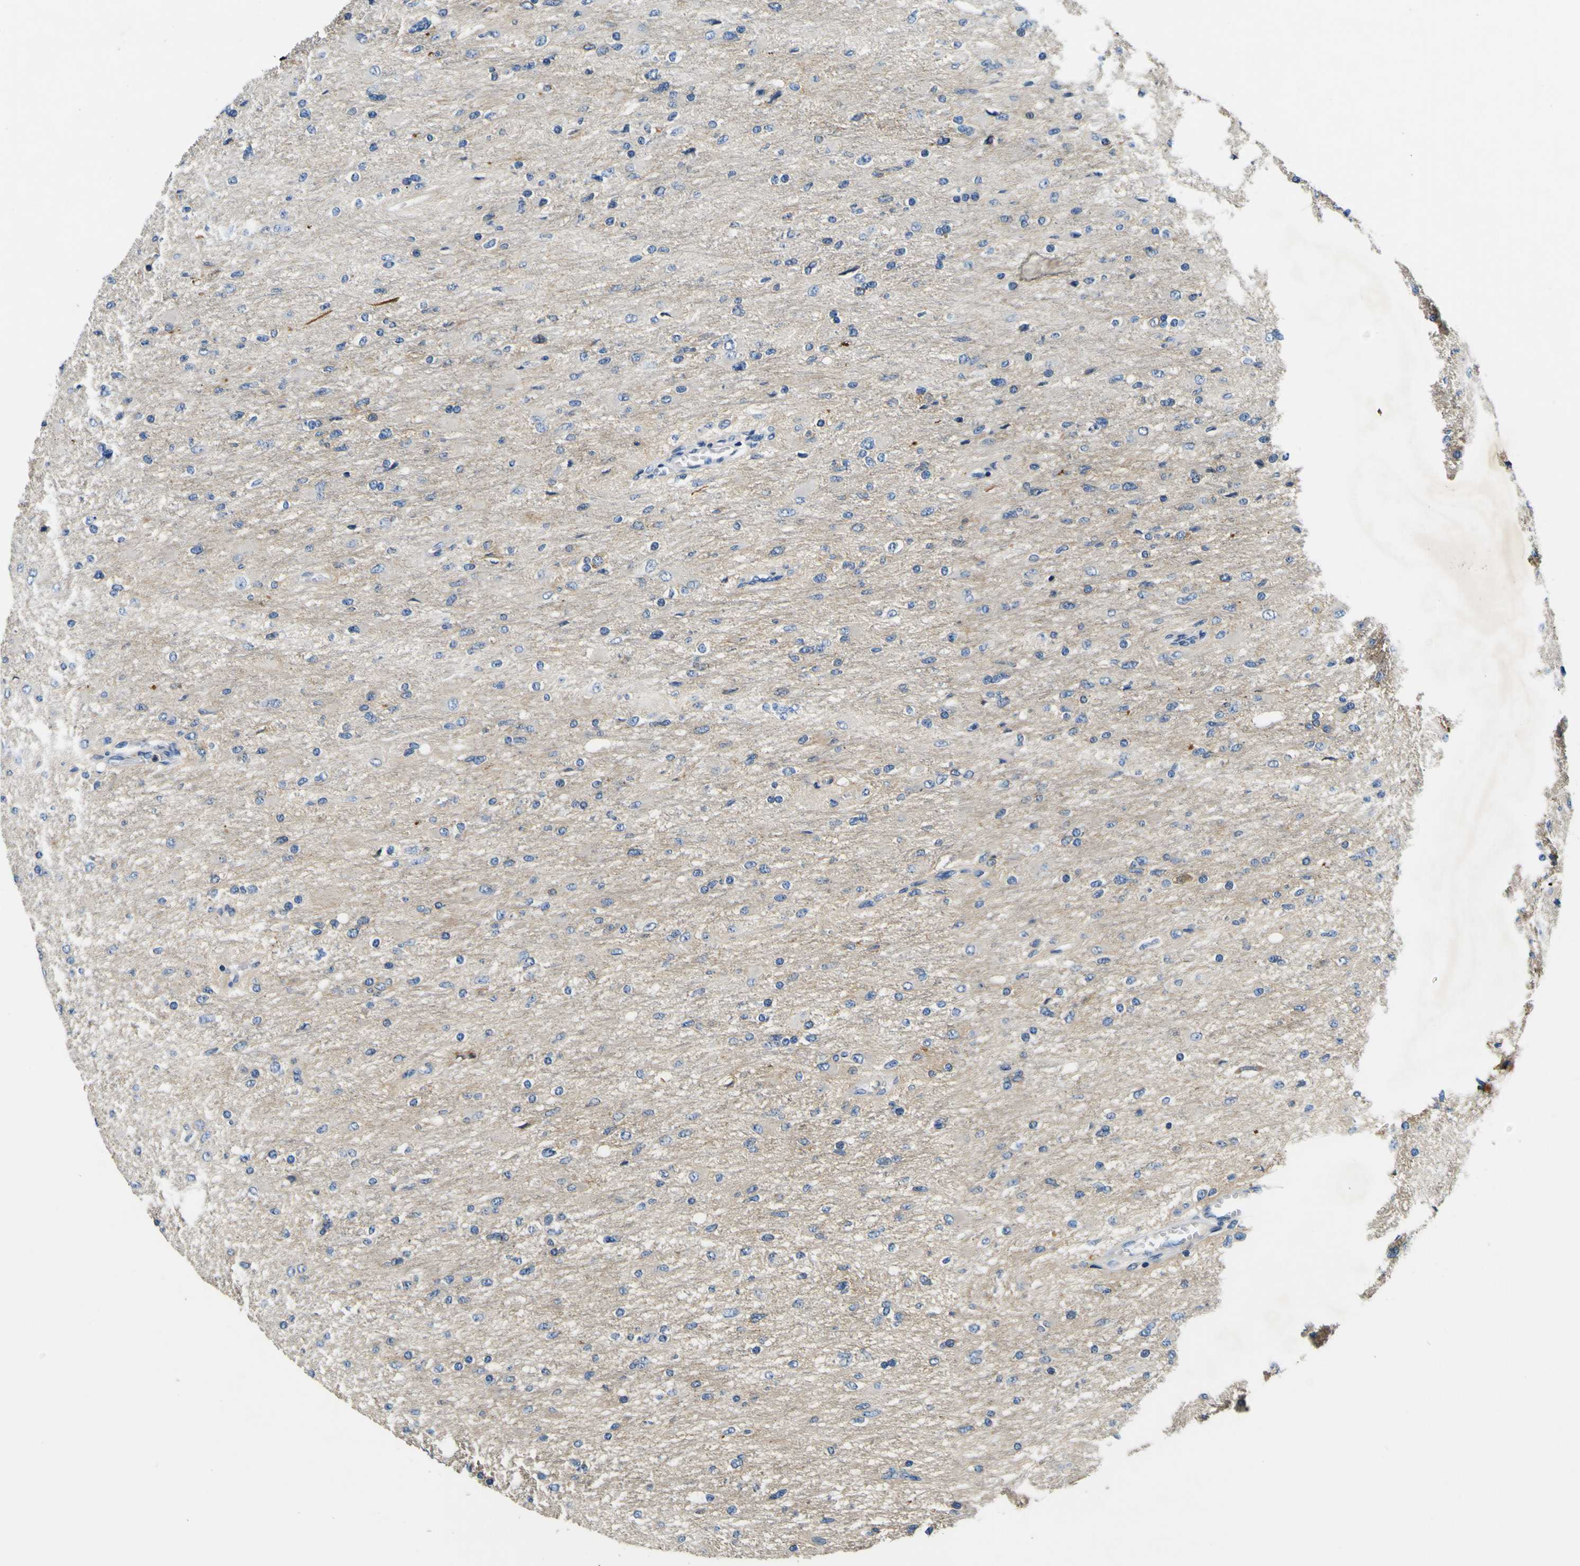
{"staining": {"intensity": "negative", "quantity": "none", "location": "none"}, "tissue": "glioma", "cell_type": "Tumor cells", "image_type": "cancer", "snomed": [{"axis": "morphology", "description": "Glioma, malignant, High grade"}, {"axis": "topography", "description": "Cerebral cortex"}], "caption": "Immunohistochemical staining of human high-grade glioma (malignant) reveals no significant staining in tumor cells.", "gene": "CLSTN1", "patient": {"sex": "female", "age": 36}}